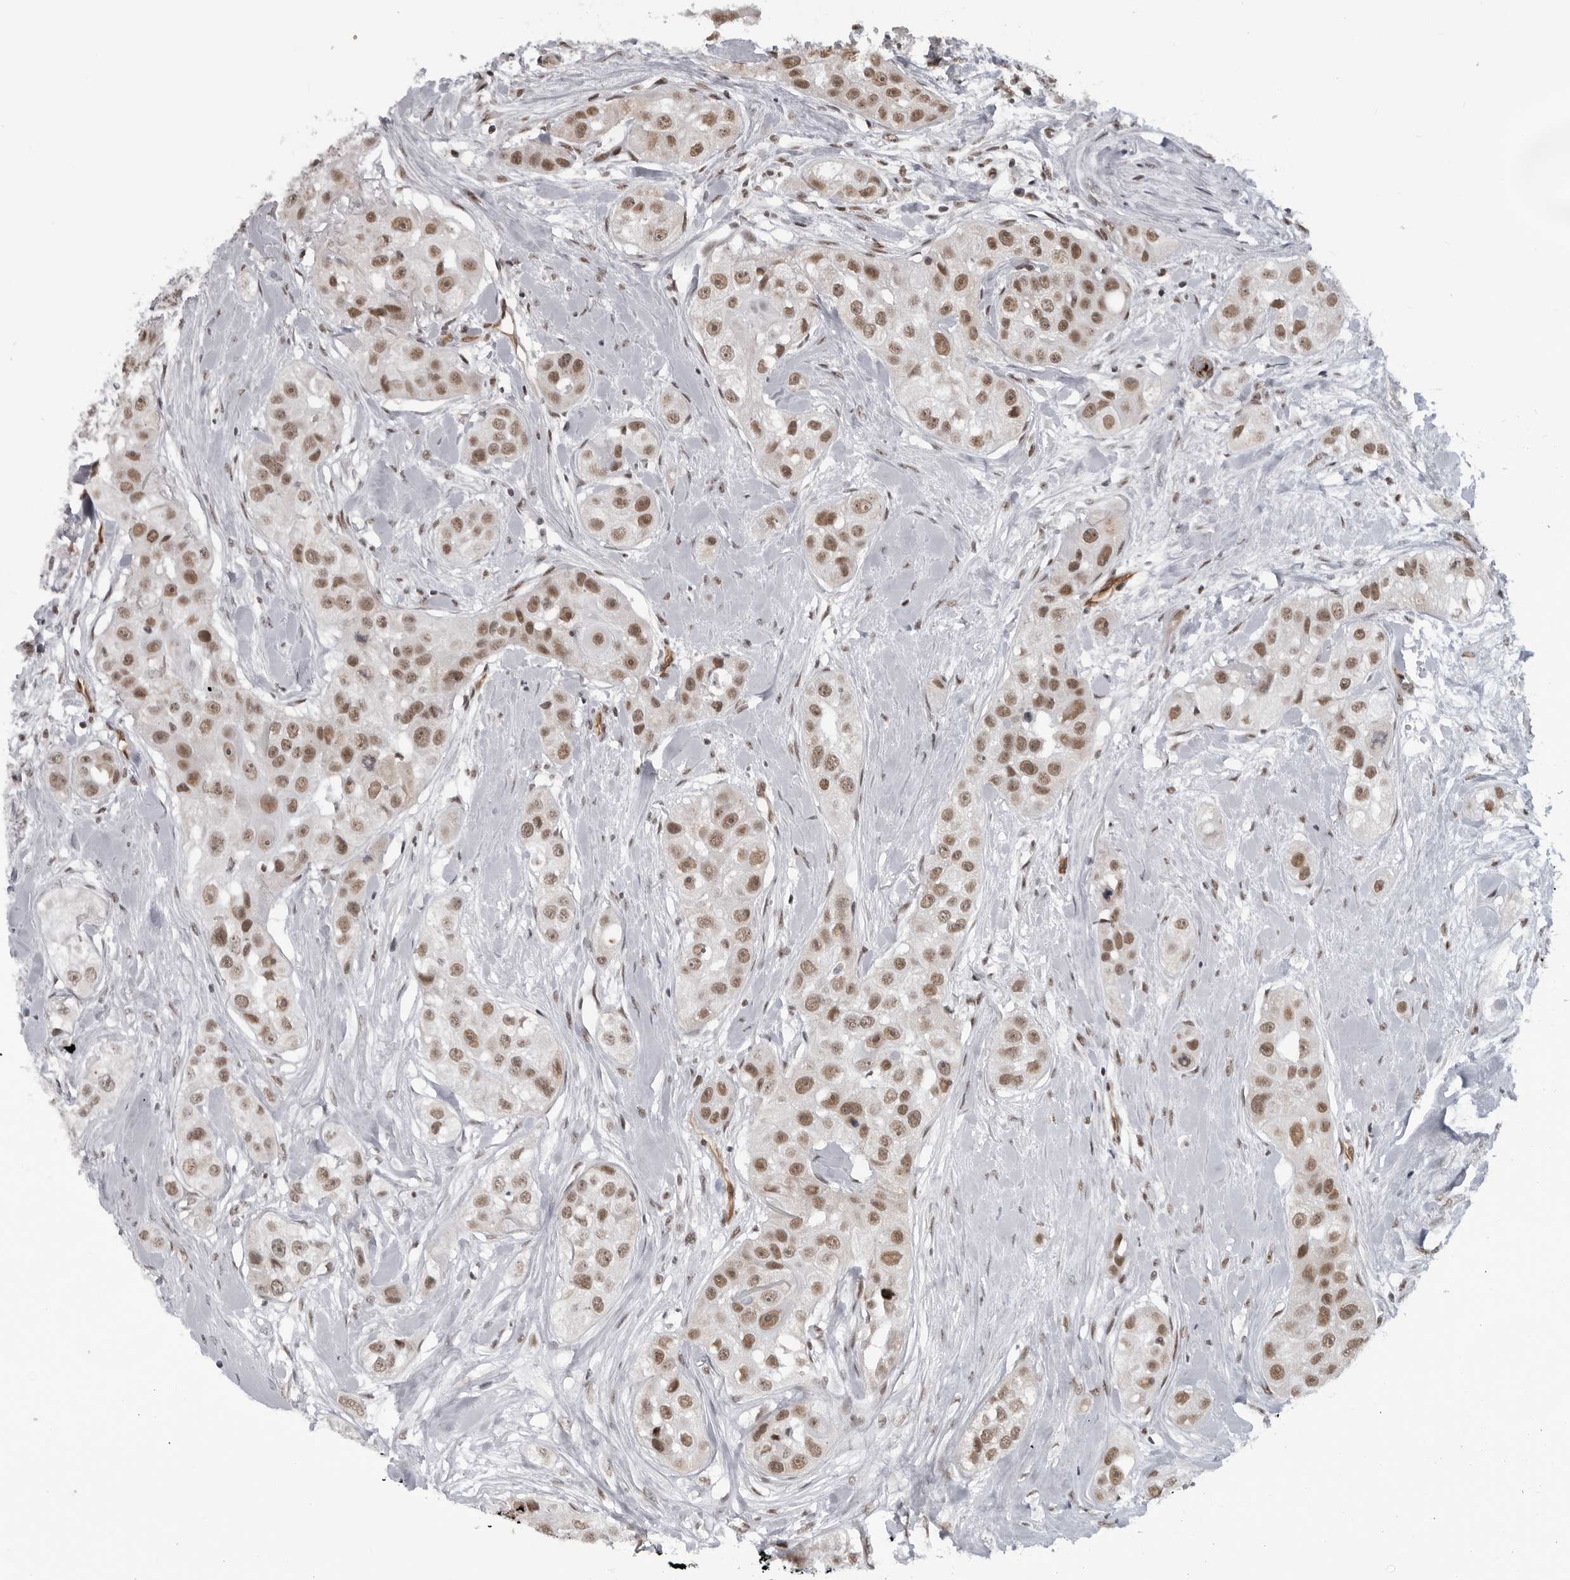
{"staining": {"intensity": "moderate", "quantity": ">75%", "location": "nuclear"}, "tissue": "head and neck cancer", "cell_type": "Tumor cells", "image_type": "cancer", "snomed": [{"axis": "morphology", "description": "Normal tissue, NOS"}, {"axis": "morphology", "description": "Squamous cell carcinoma, NOS"}, {"axis": "topography", "description": "Skeletal muscle"}, {"axis": "topography", "description": "Head-Neck"}], "caption": "Brown immunohistochemical staining in head and neck squamous cell carcinoma demonstrates moderate nuclear expression in about >75% of tumor cells.", "gene": "RNF26", "patient": {"sex": "male", "age": 51}}